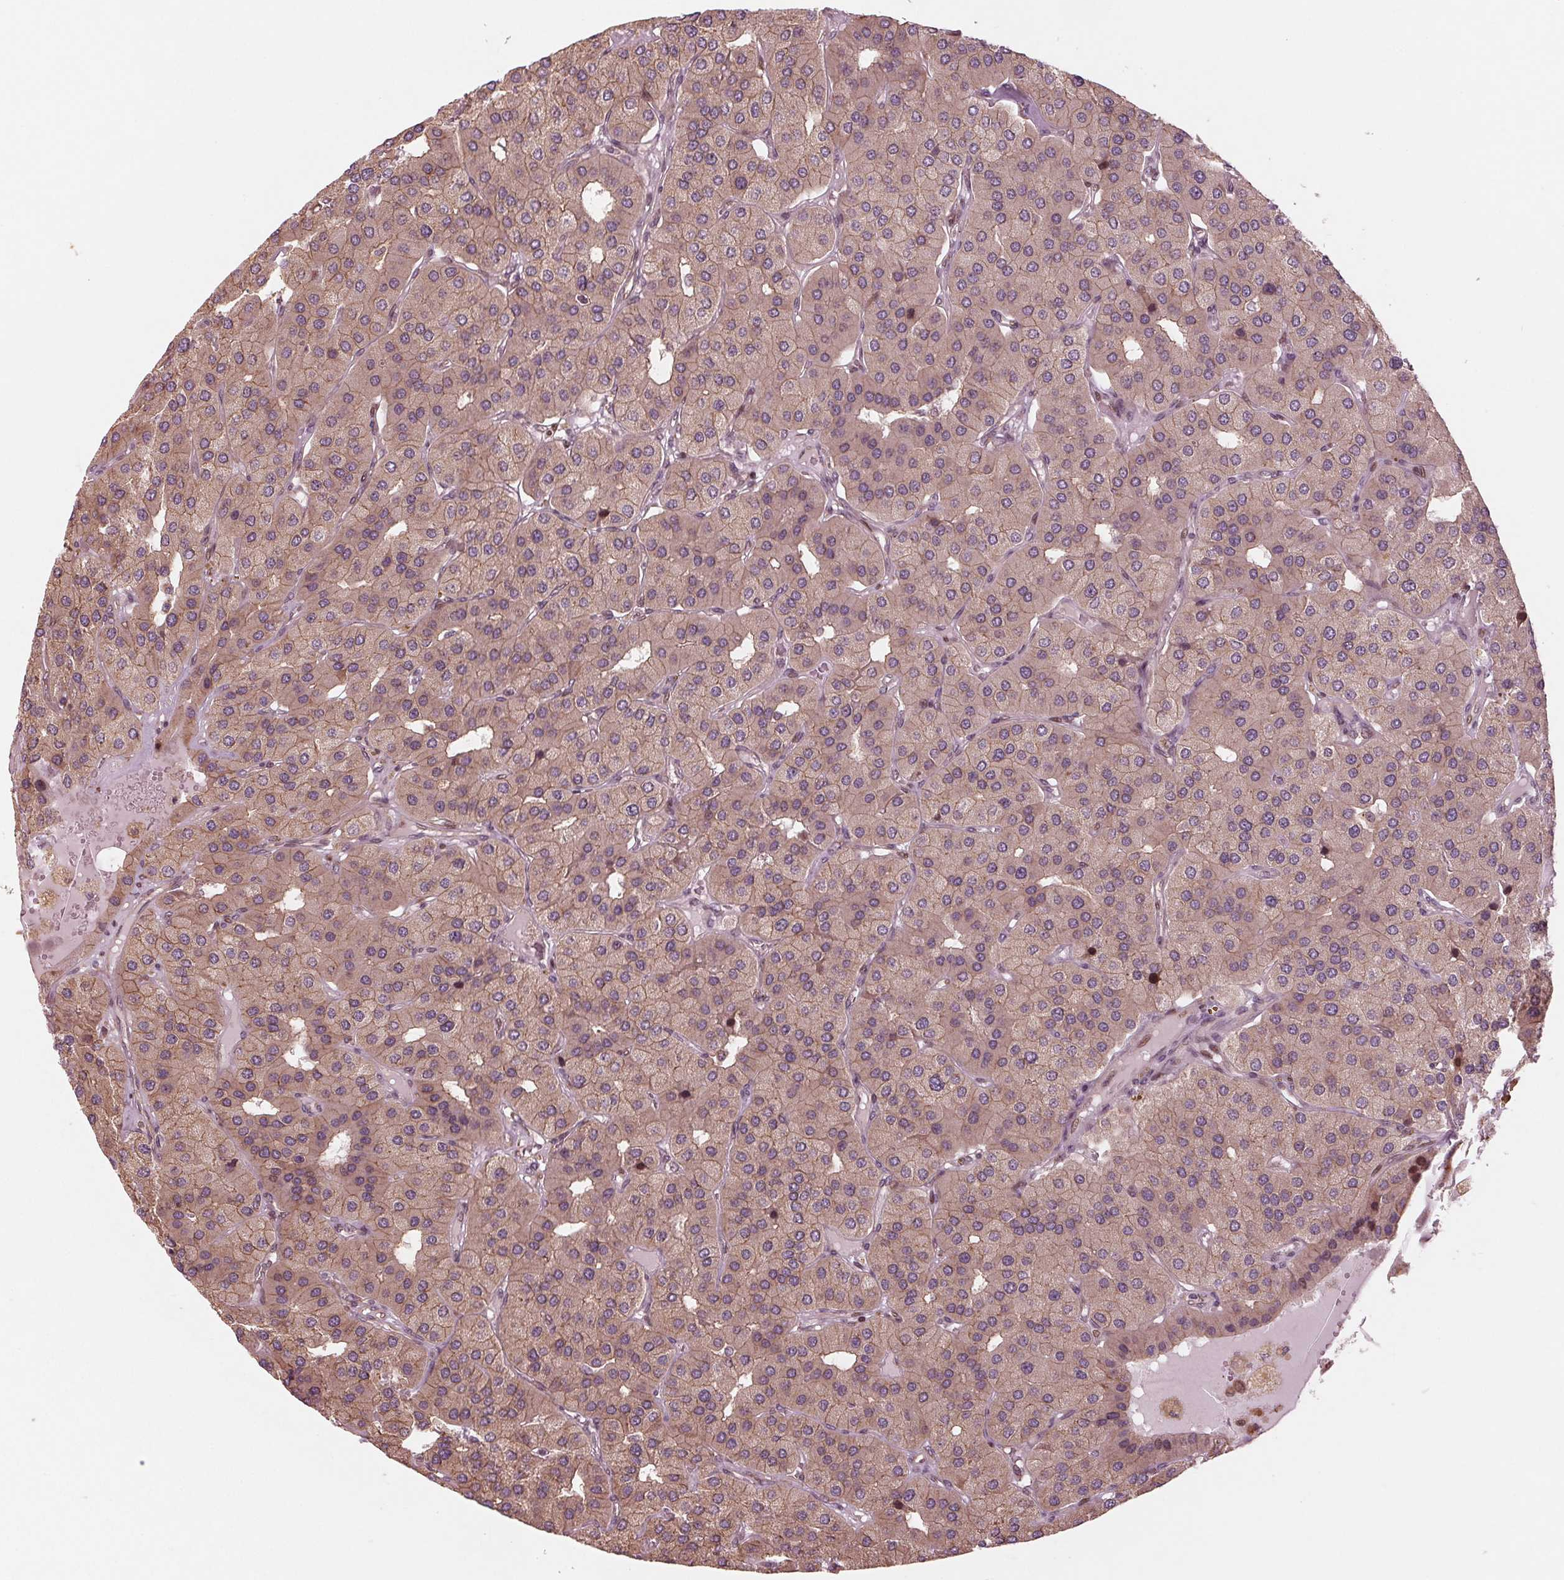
{"staining": {"intensity": "weak", "quantity": ">75%", "location": "cytoplasmic/membranous"}, "tissue": "parathyroid gland", "cell_type": "Glandular cells", "image_type": "normal", "snomed": [{"axis": "morphology", "description": "Normal tissue, NOS"}, {"axis": "morphology", "description": "Adenoma, NOS"}, {"axis": "topography", "description": "Parathyroid gland"}], "caption": "A high-resolution histopathology image shows immunohistochemistry staining of unremarkable parathyroid gland, which reveals weak cytoplasmic/membranous staining in approximately >75% of glandular cells.", "gene": "CMIP", "patient": {"sex": "female", "age": 86}}